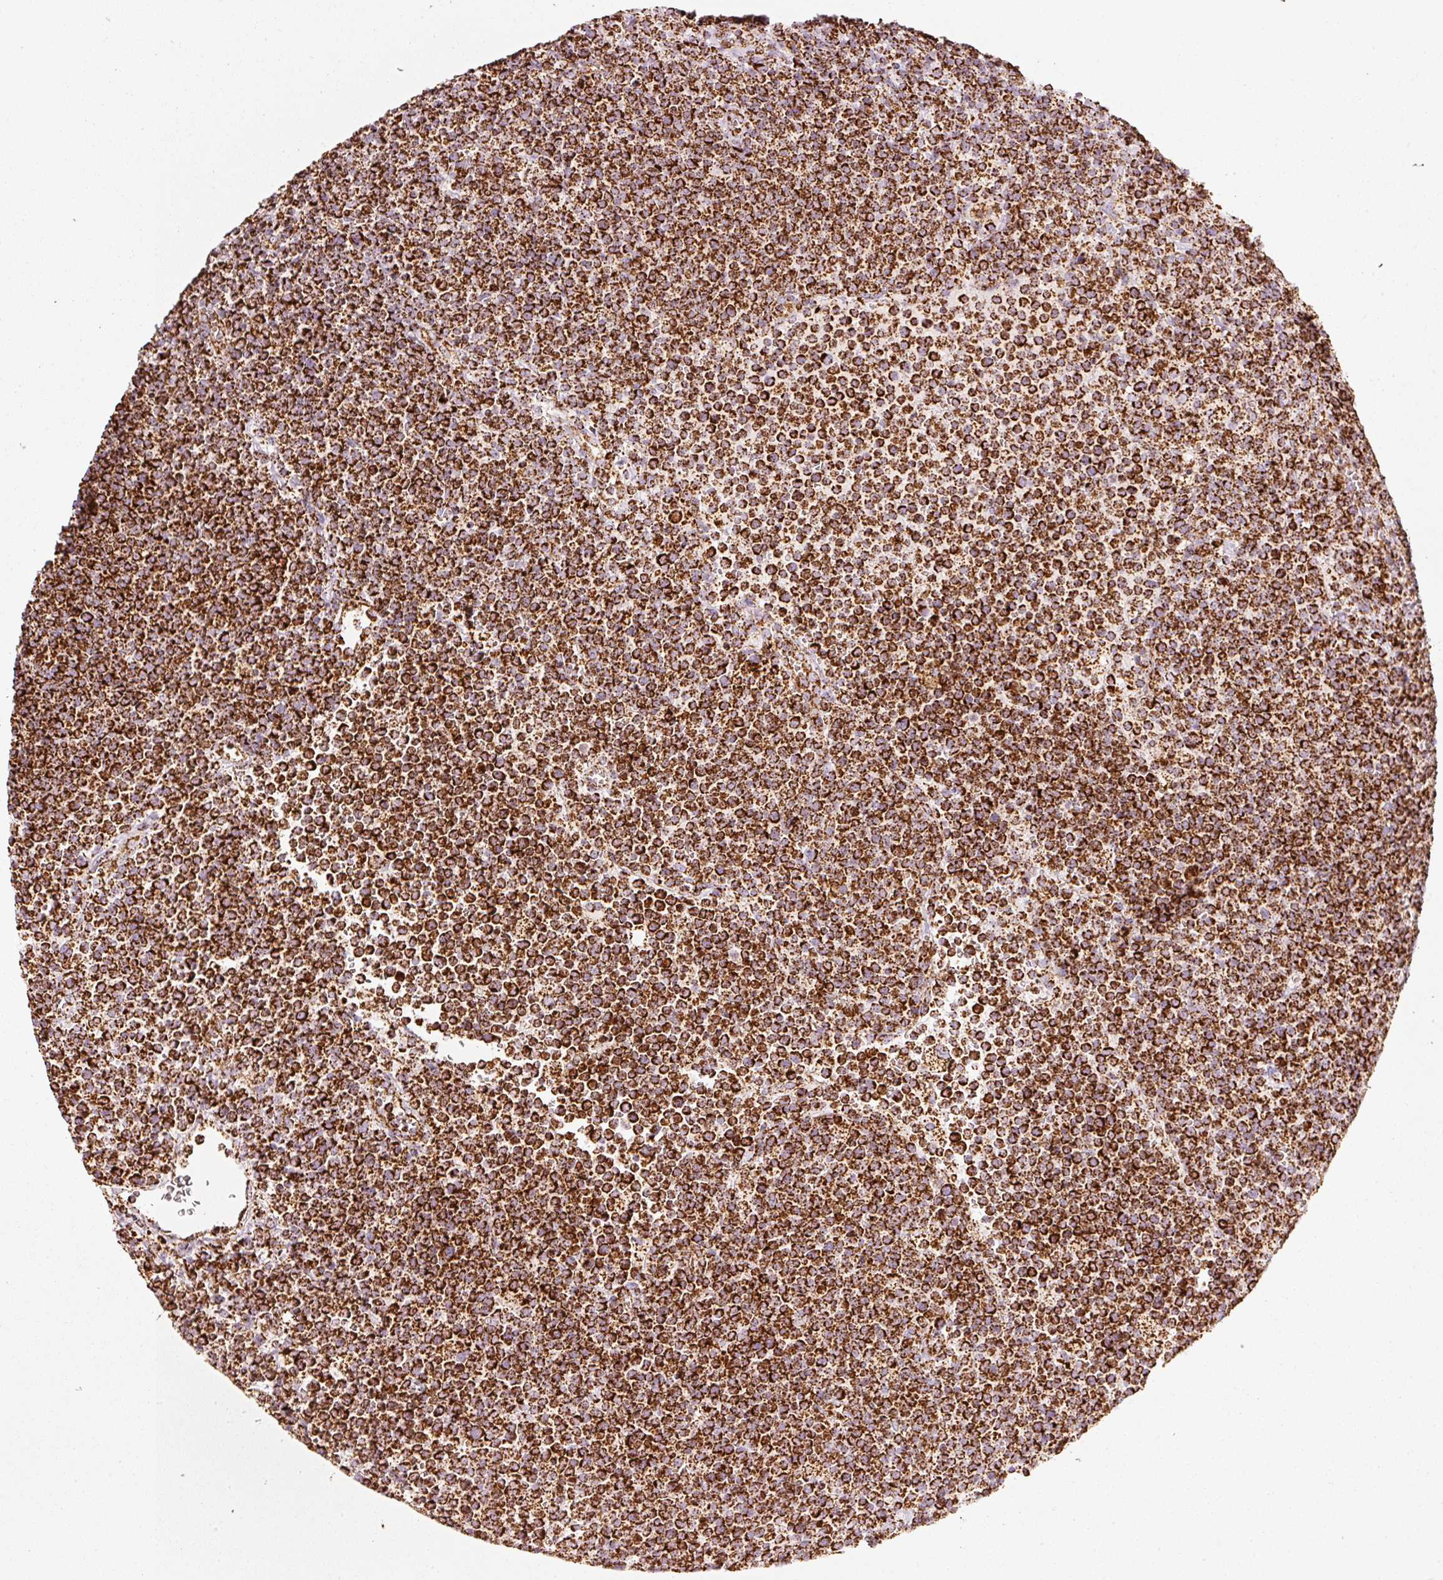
{"staining": {"intensity": "strong", "quantity": ">75%", "location": "cytoplasmic/membranous"}, "tissue": "lymphoma", "cell_type": "Tumor cells", "image_type": "cancer", "snomed": [{"axis": "morphology", "description": "Malignant lymphoma, non-Hodgkin's type, High grade"}, {"axis": "topography", "description": "Lymph node"}], "caption": "Tumor cells display high levels of strong cytoplasmic/membranous positivity in approximately >75% of cells in lymphoma.", "gene": "UQCRC1", "patient": {"sex": "male", "age": 61}}